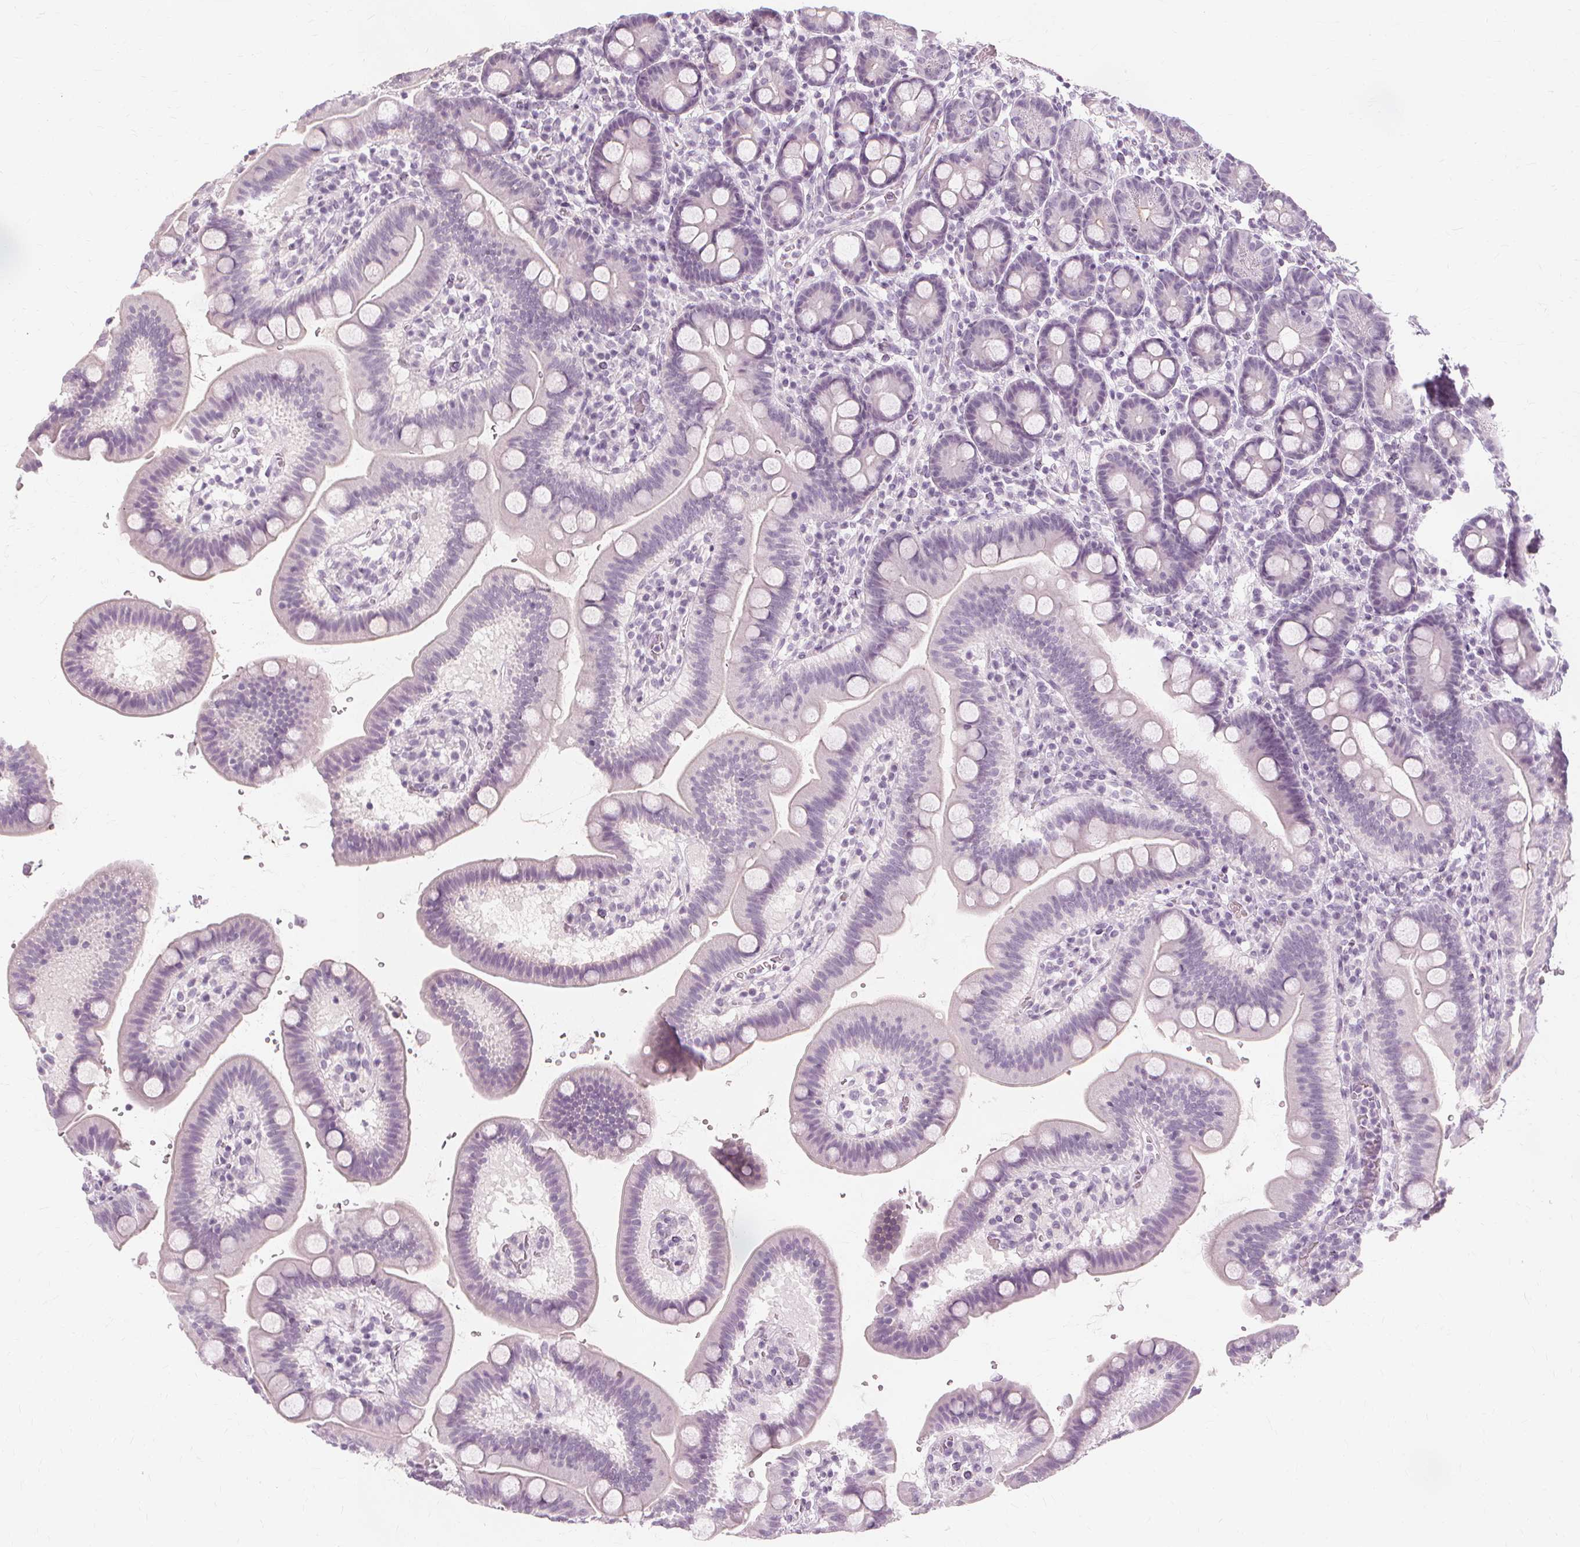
{"staining": {"intensity": "negative", "quantity": "none", "location": "none"}, "tissue": "duodenum", "cell_type": "Glandular cells", "image_type": "normal", "snomed": [{"axis": "morphology", "description": "Normal tissue, NOS"}, {"axis": "topography", "description": "Duodenum"}], "caption": "Glandular cells are negative for protein expression in benign human duodenum. The staining was performed using DAB (3,3'-diaminobenzidine) to visualize the protein expression in brown, while the nuclei were stained in blue with hematoxylin (Magnification: 20x).", "gene": "MUC12", "patient": {"sex": "male", "age": 59}}